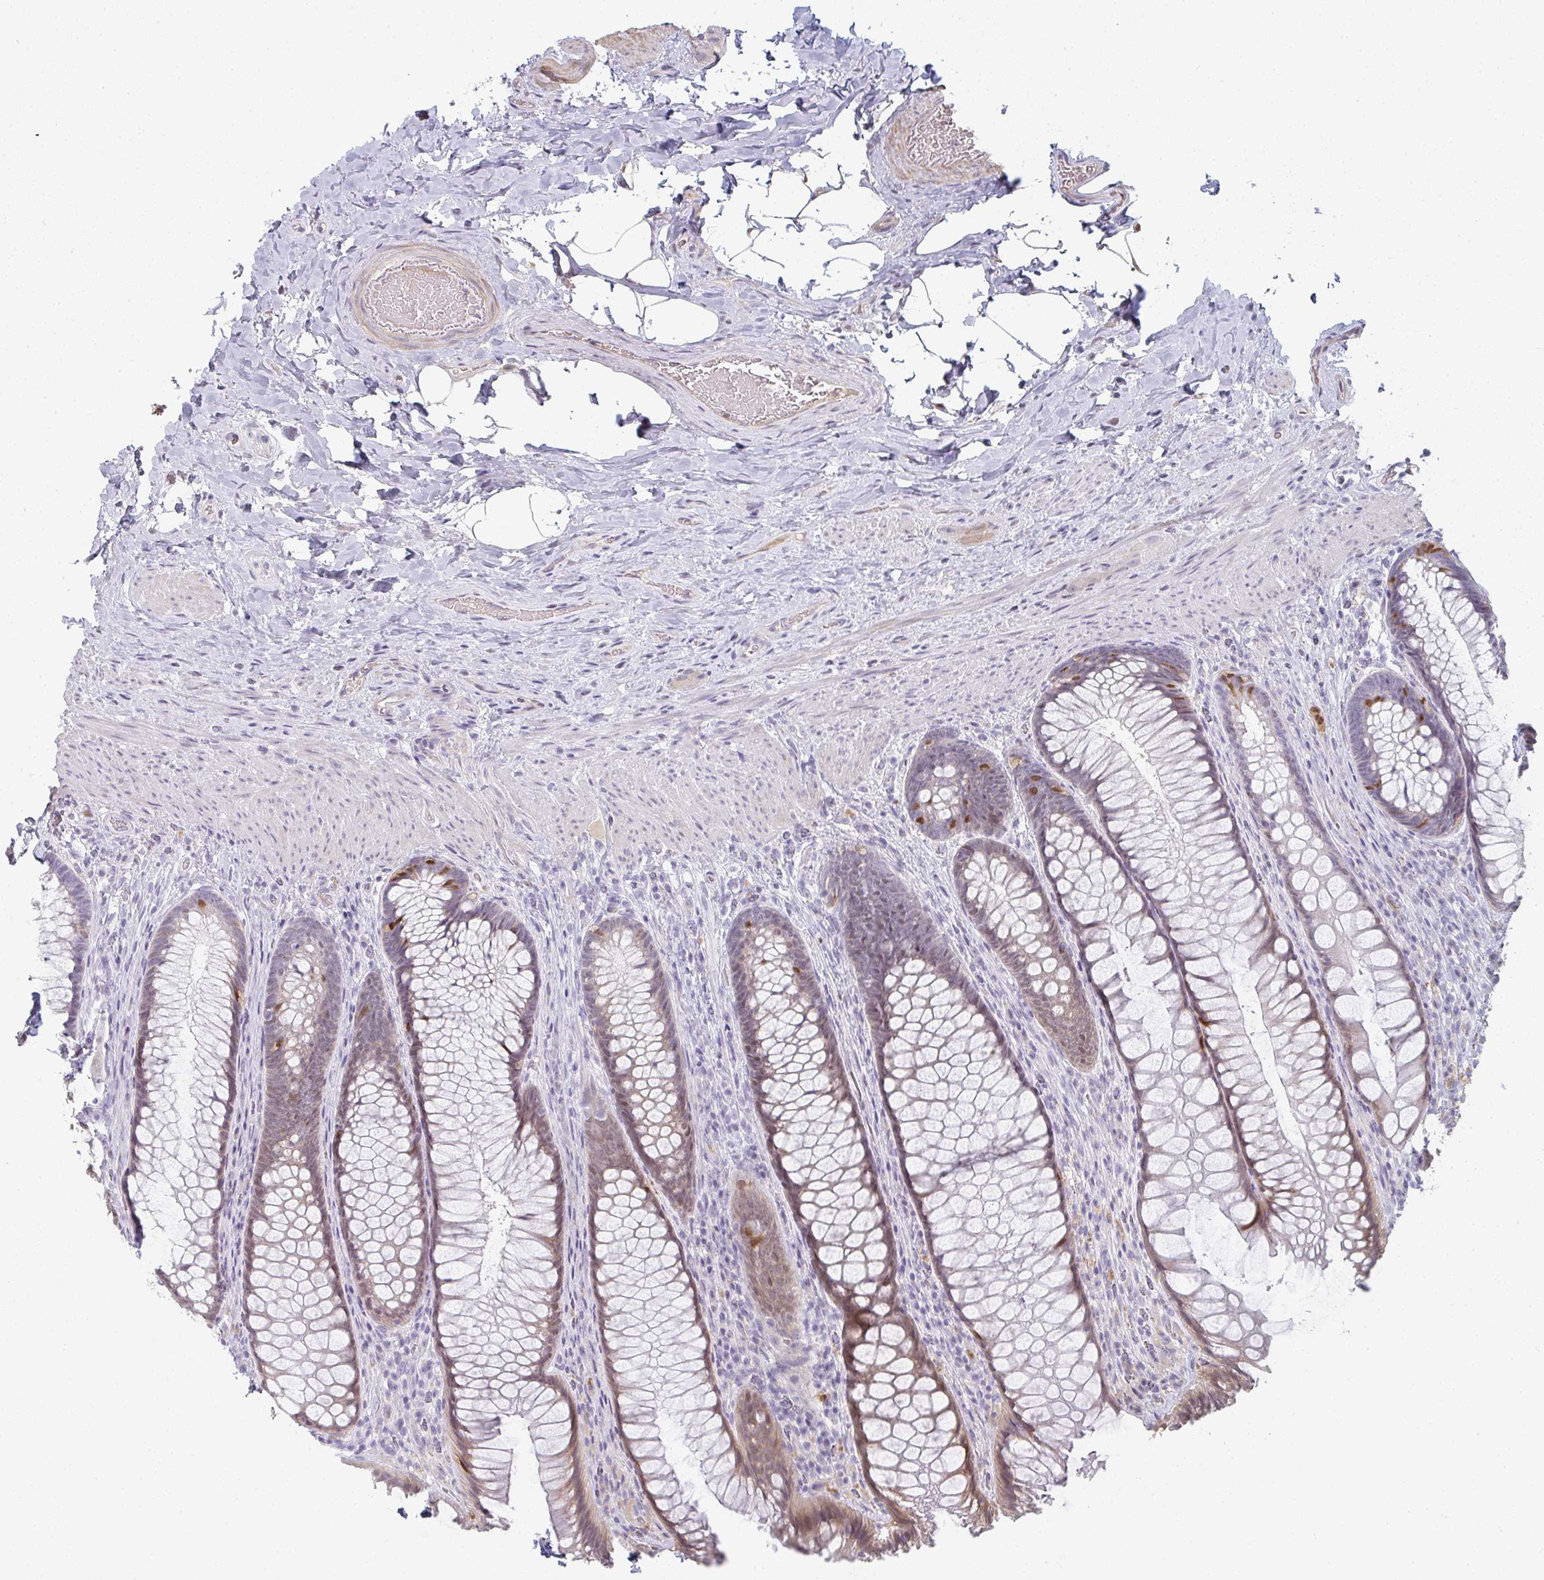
{"staining": {"intensity": "moderate", "quantity": "25%-75%", "location": "cytoplasmic/membranous"}, "tissue": "rectum", "cell_type": "Glandular cells", "image_type": "normal", "snomed": [{"axis": "morphology", "description": "Normal tissue, NOS"}, {"axis": "topography", "description": "Rectum"}], "caption": "Moderate cytoplasmic/membranous expression for a protein is present in approximately 25%-75% of glandular cells of normal rectum using IHC.", "gene": "A1CF", "patient": {"sex": "male", "age": 53}}